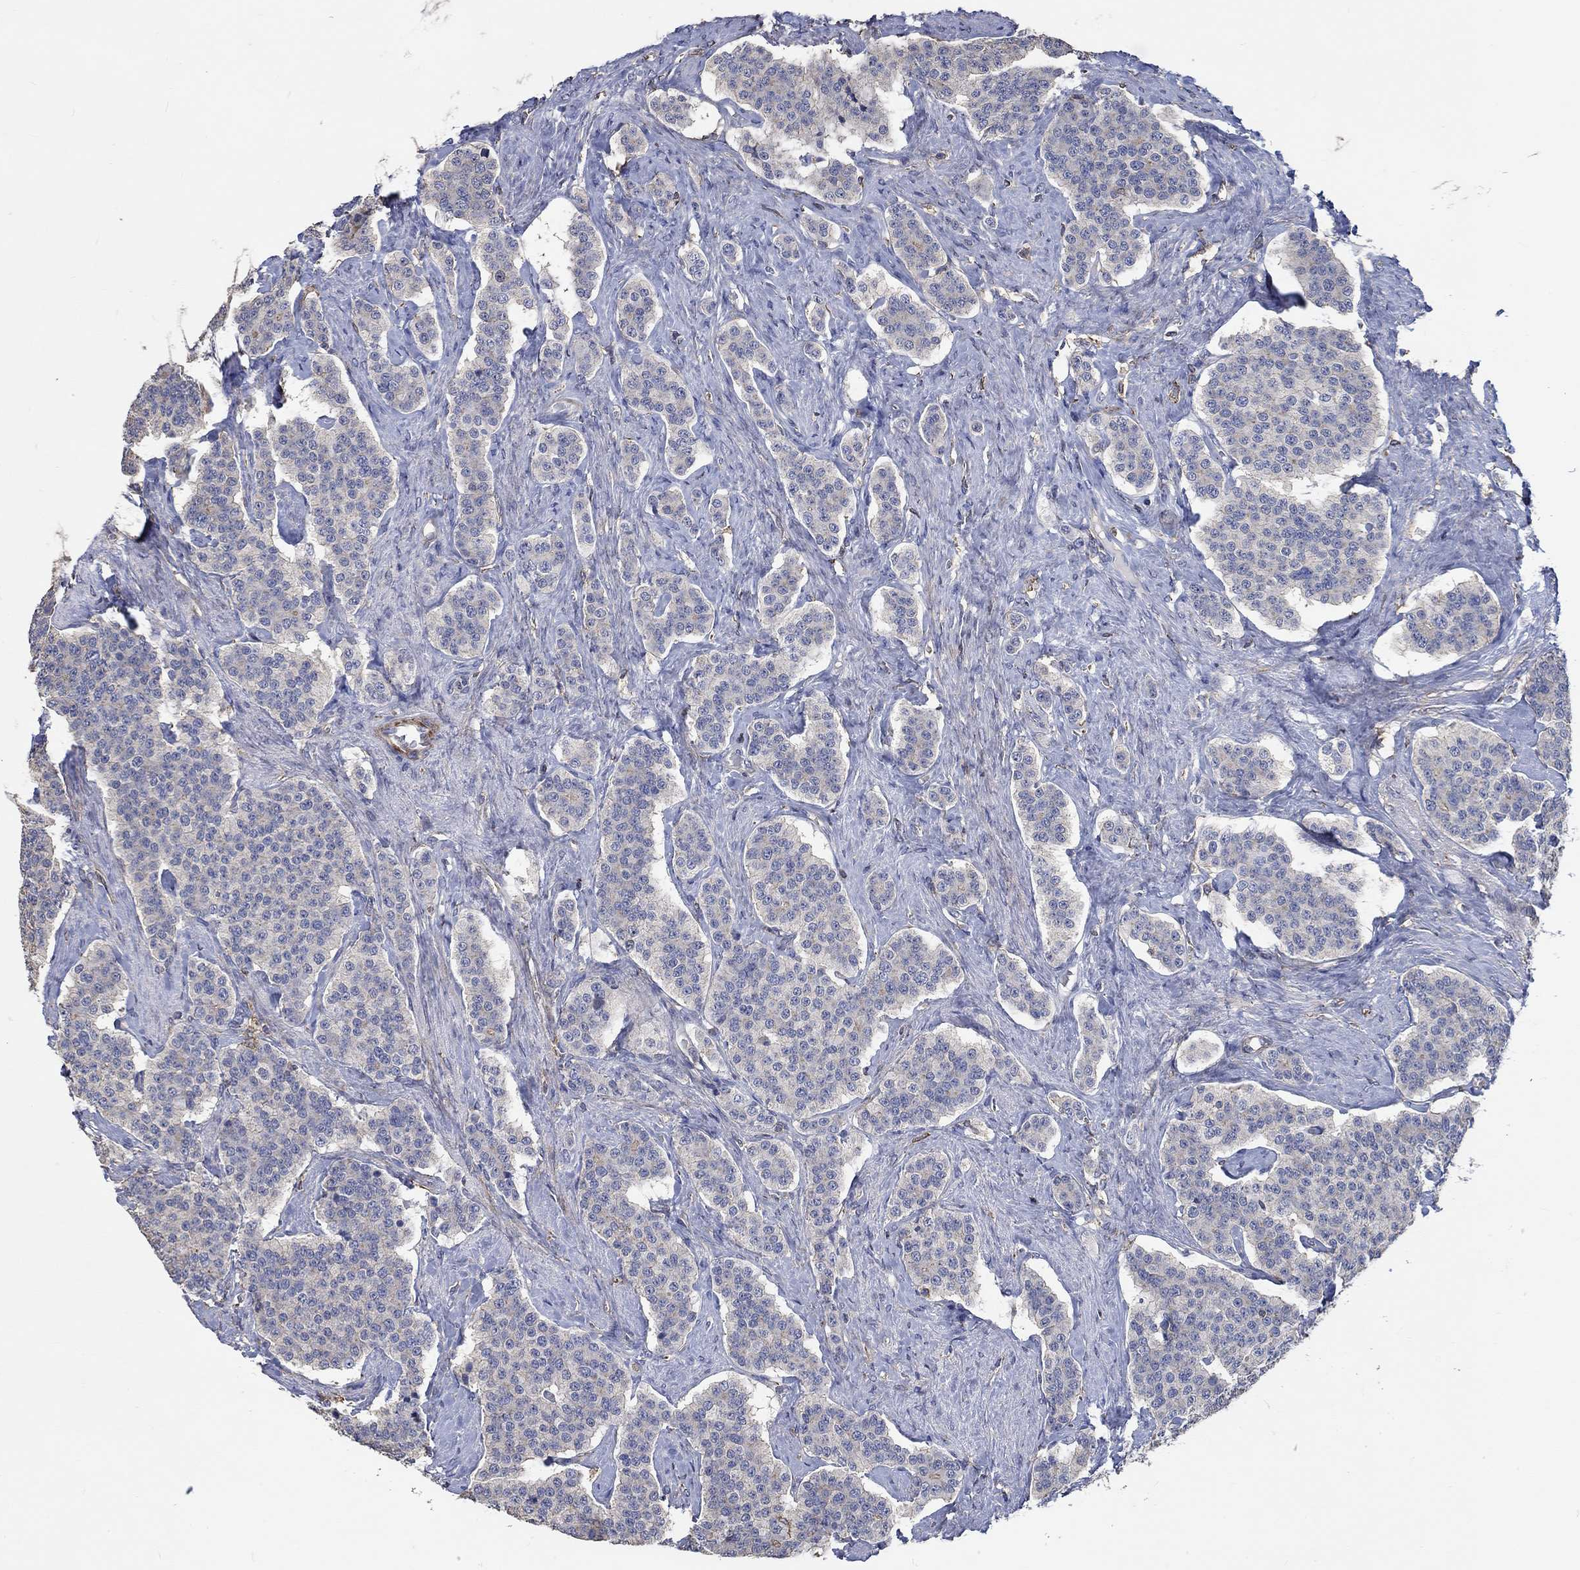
{"staining": {"intensity": "negative", "quantity": "none", "location": "none"}, "tissue": "carcinoid", "cell_type": "Tumor cells", "image_type": "cancer", "snomed": [{"axis": "morphology", "description": "Carcinoid, malignant, NOS"}, {"axis": "topography", "description": "Small intestine"}], "caption": "Immunohistochemical staining of carcinoid exhibits no significant staining in tumor cells.", "gene": "TNFAIP8L3", "patient": {"sex": "female", "age": 58}}